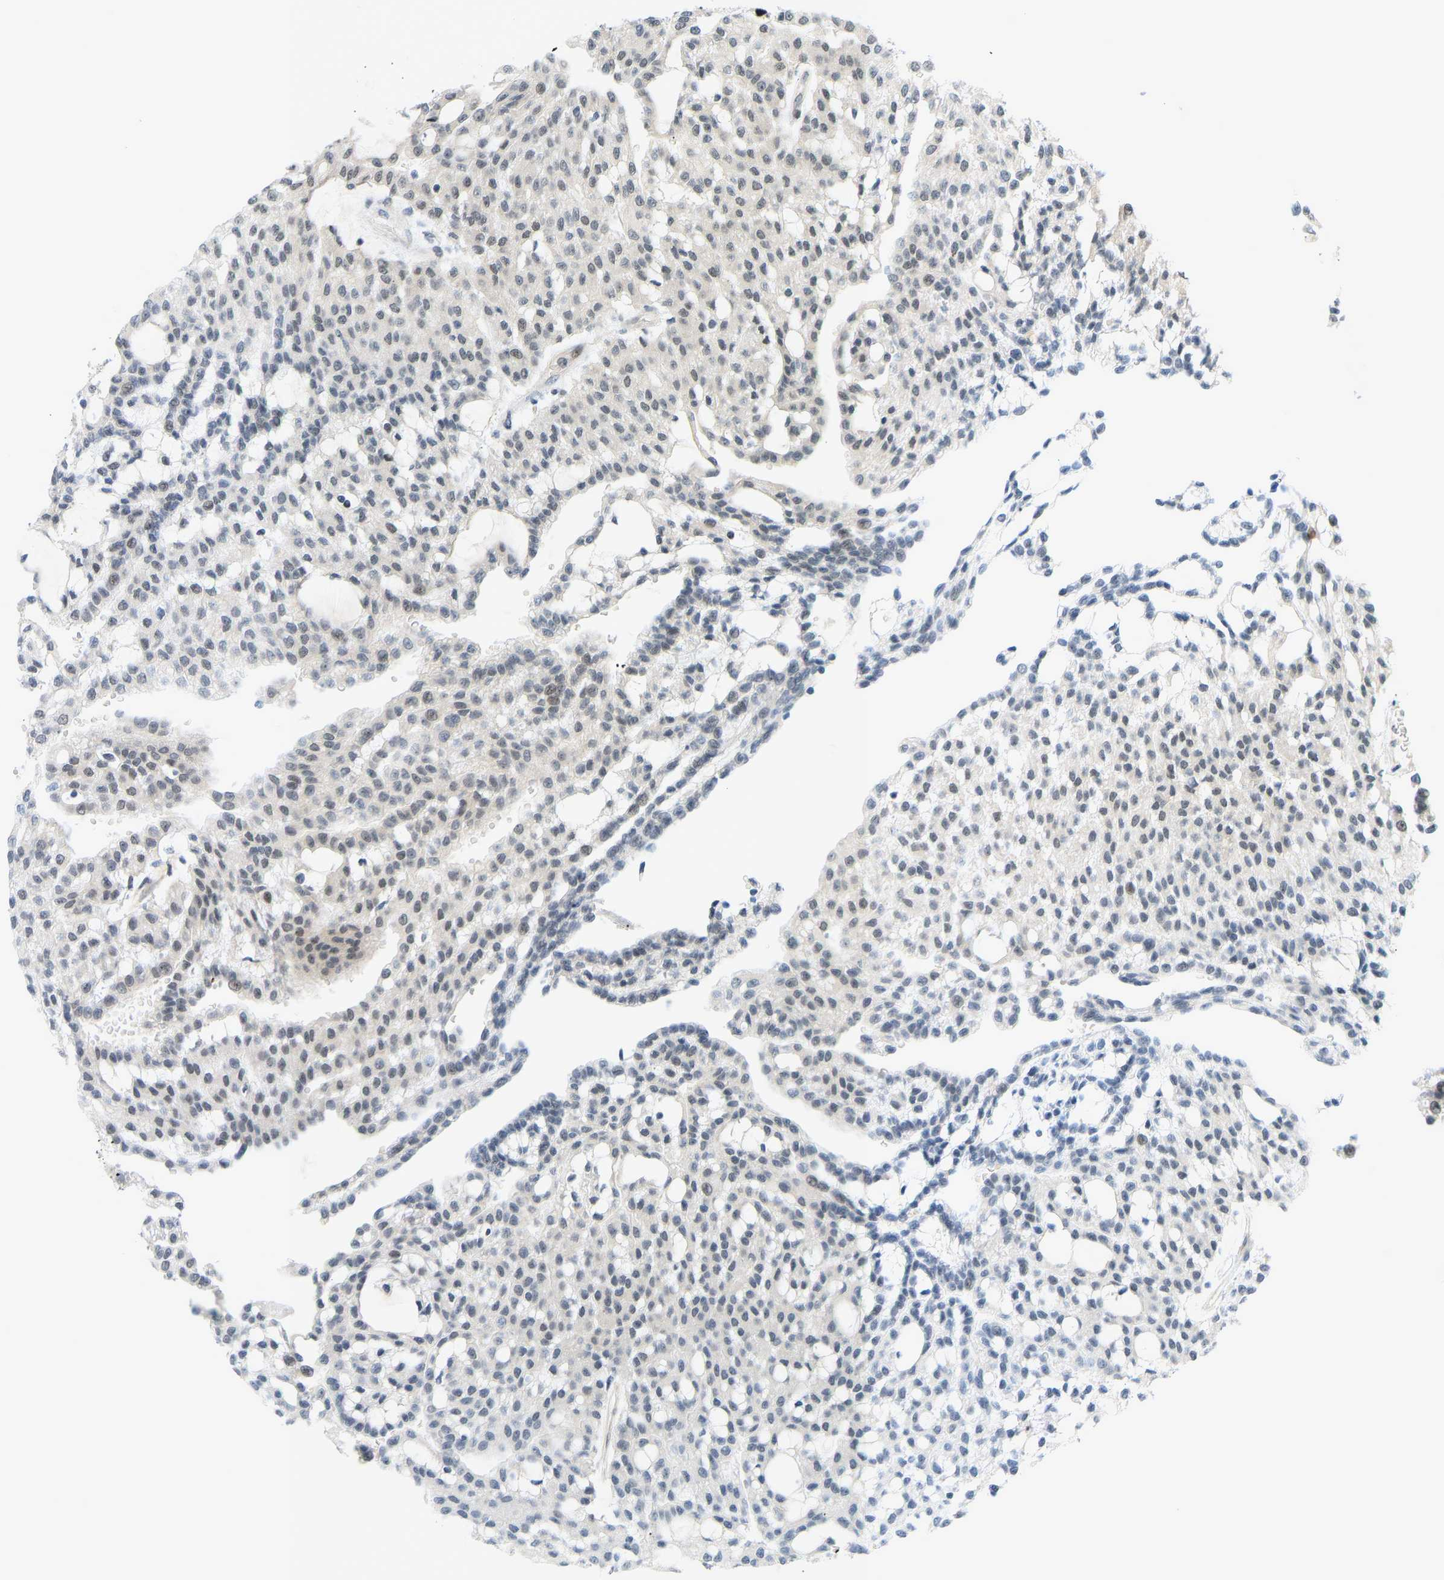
{"staining": {"intensity": "negative", "quantity": "none", "location": "none"}, "tissue": "renal cancer", "cell_type": "Tumor cells", "image_type": "cancer", "snomed": [{"axis": "morphology", "description": "Adenocarcinoma, NOS"}, {"axis": "topography", "description": "Kidney"}], "caption": "Adenocarcinoma (renal) was stained to show a protein in brown. There is no significant staining in tumor cells.", "gene": "BAG1", "patient": {"sex": "male", "age": 63}}